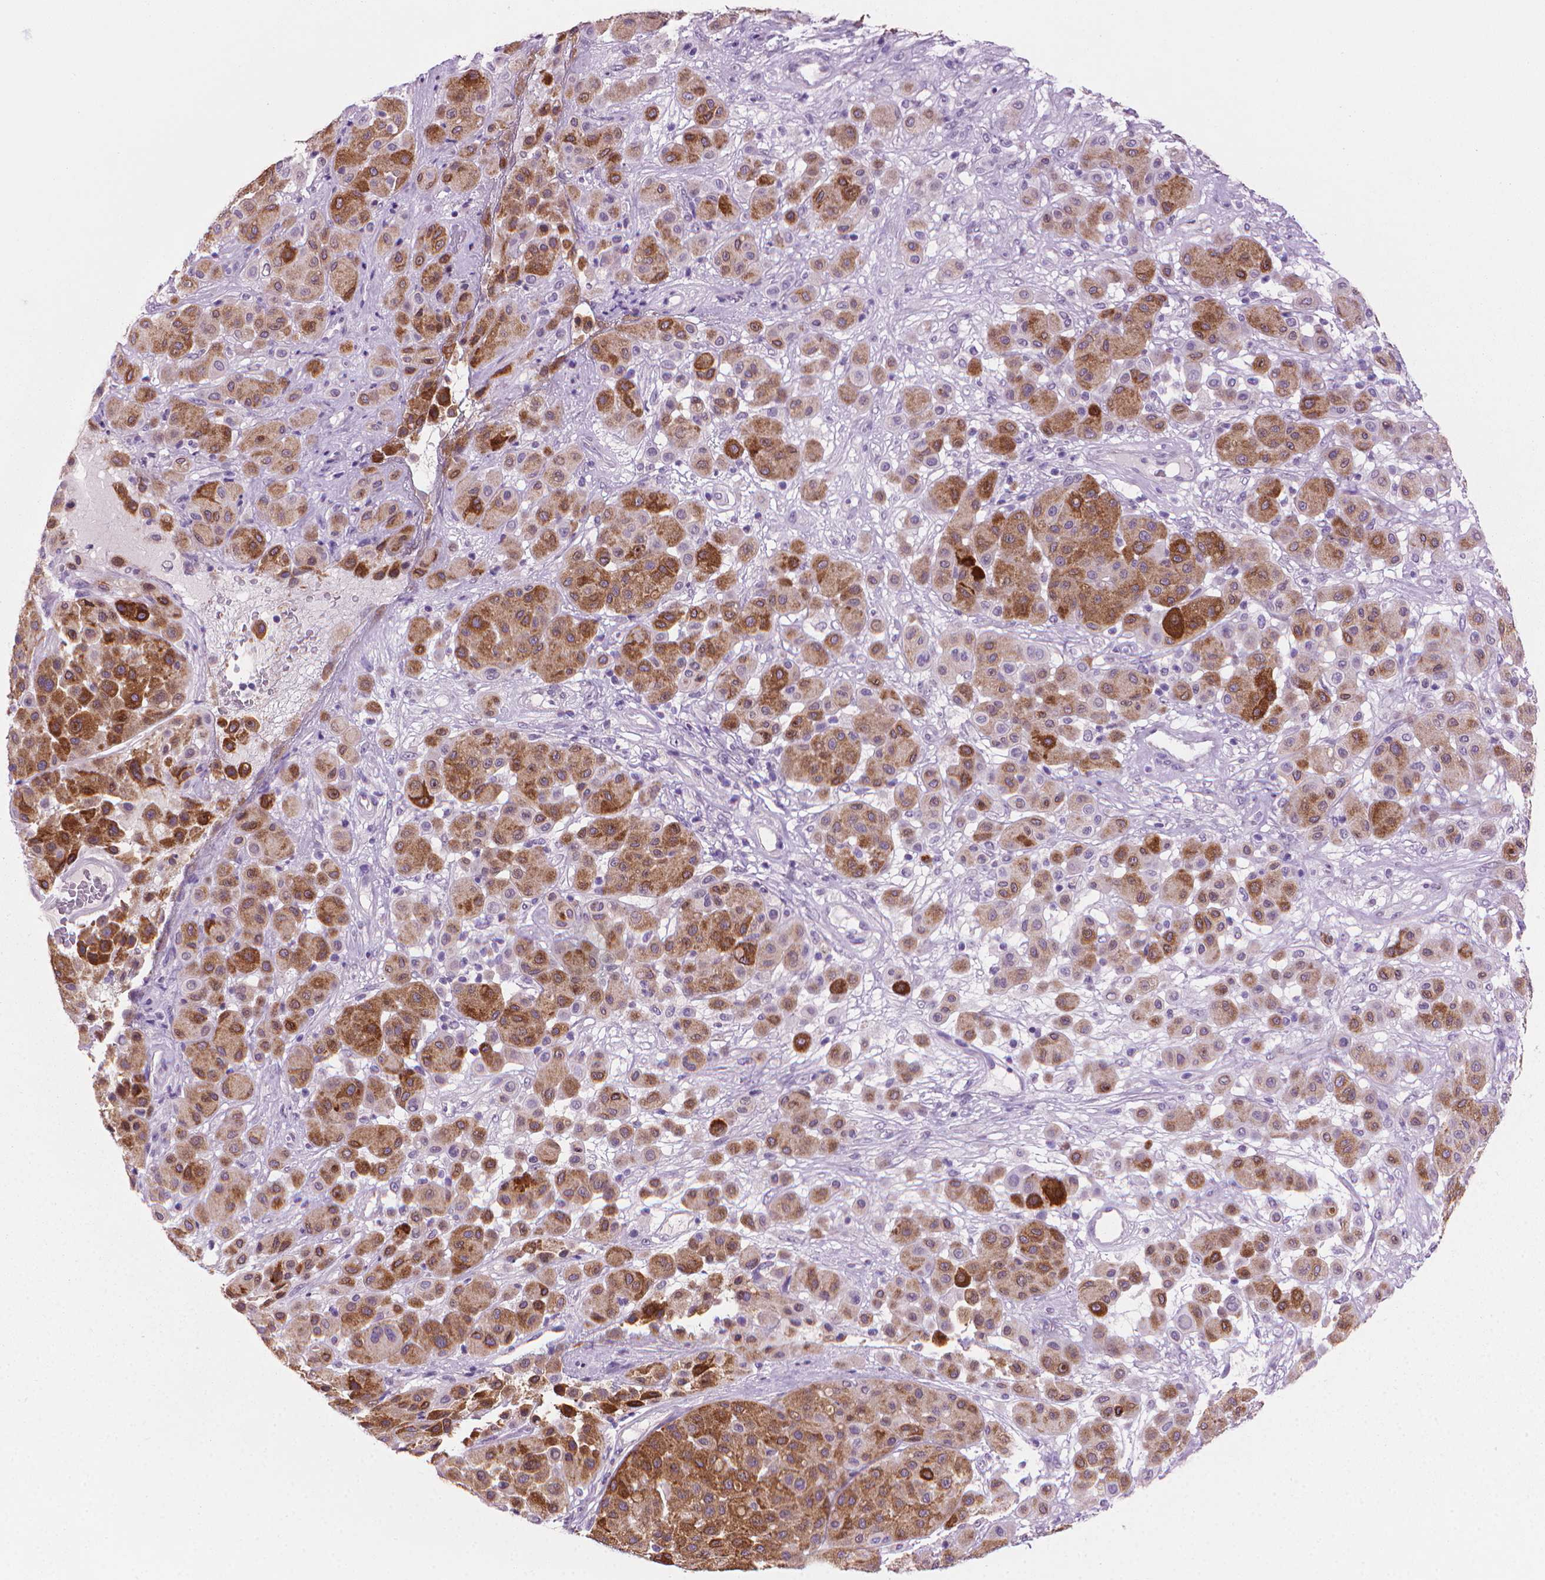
{"staining": {"intensity": "moderate", "quantity": ">75%", "location": "cytoplasmic/membranous"}, "tissue": "melanoma", "cell_type": "Tumor cells", "image_type": "cancer", "snomed": [{"axis": "morphology", "description": "Malignant melanoma, Metastatic site"}, {"axis": "topography", "description": "Smooth muscle"}], "caption": "Protein staining of malignant melanoma (metastatic site) tissue exhibits moderate cytoplasmic/membranous staining in about >75% of tumor cells.", "gene": "MLANA", "patient": {"sex": "male", "age": 41}}